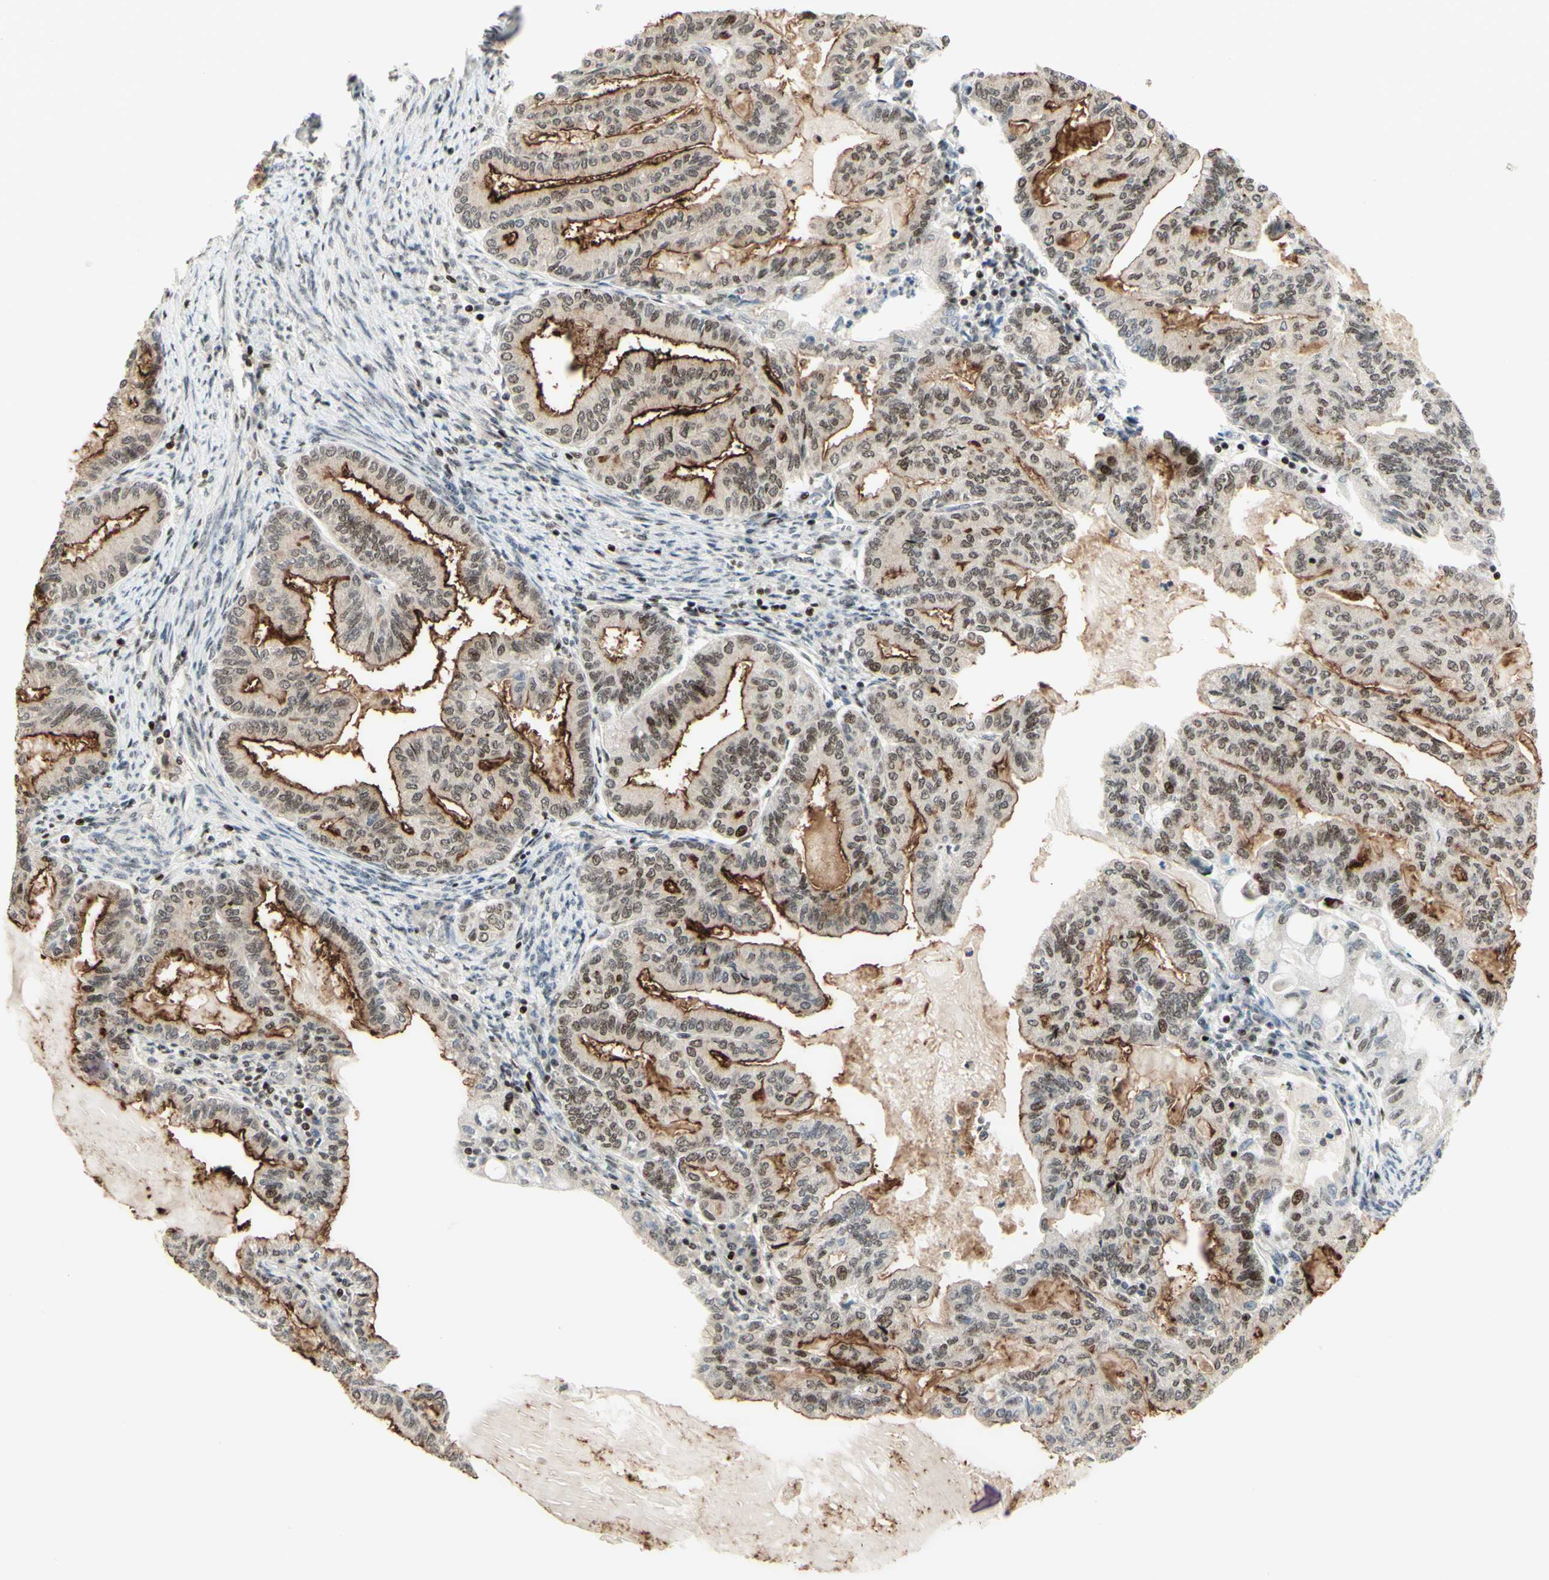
{"staining": {"intensity": "moderate", "quantity": ">75%", "location": "cytoplasmic/membranous"}, "tissue": "endometrial cancer", "cell_type": "Tumor cells", "image_type": "cancer", "snomed": [{"axis": "morphology", "description": "Adenocarcinoma, NOS"}, {"axis": "topography", "description": "Endometrium"}], "caption": "Immunohistochemistry histopathology image of neoplastic tissue: adenocarcinoma (endometrial) stained using immunohistochemistry reveals medium levels of moderate protein expression localized specifically in the cytoplasmic/membranous of tumor cells, appearing as a cytoplasmic/membranous brown color.", "gene": "CDKL5", "patient": {"sex": "female", "age": 86}}